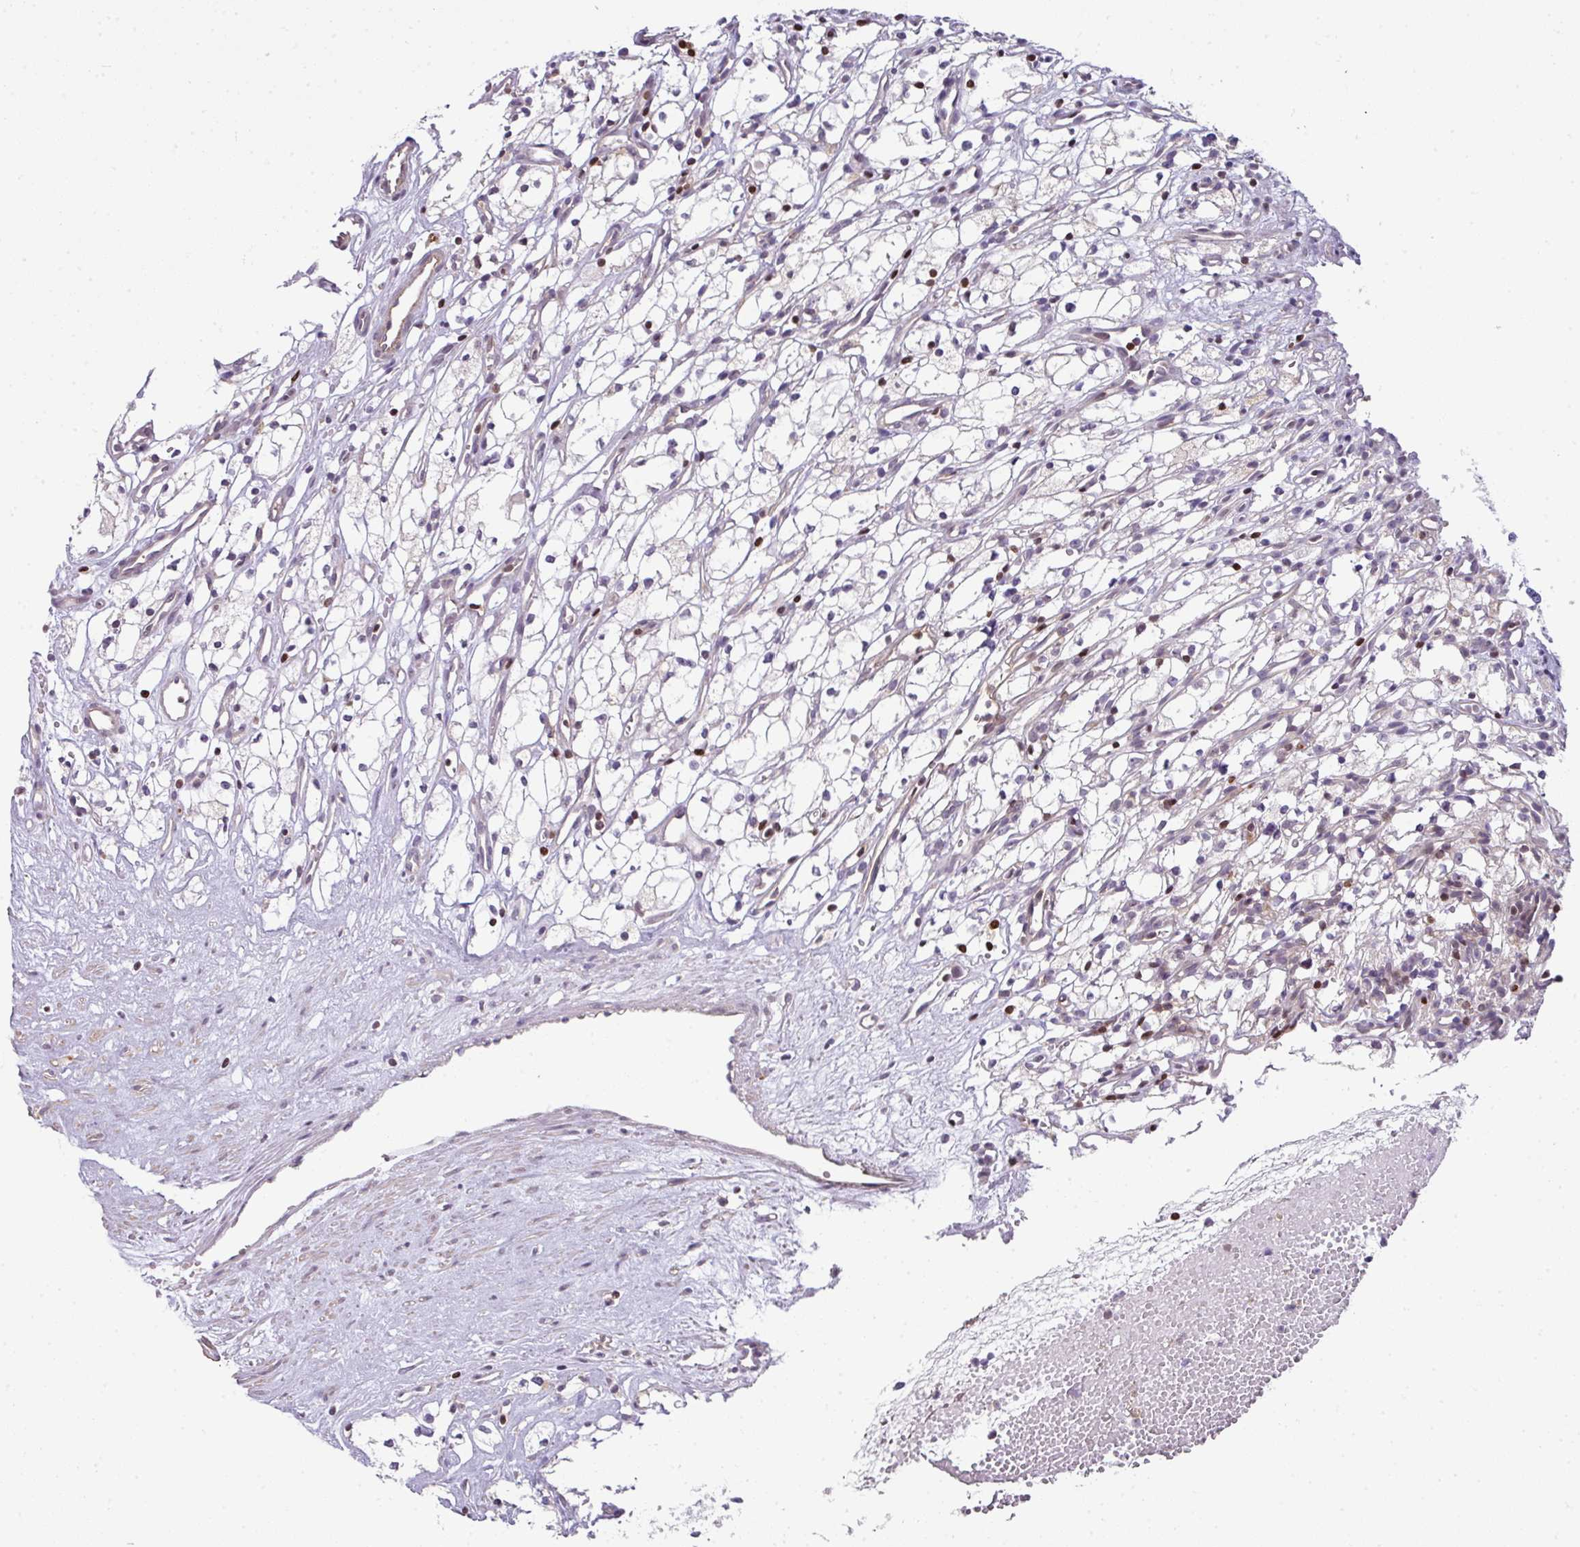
{"staining": {"intensity": "negative", "quantity": "none", "location": "none"}, "tissue": "renal cancer", "cell_type": "Tumor cells", "image_type": "cancer", "snomed": [{"axis": "morphology", "description": "Adenocarcinoma, NOS"}, {"axis": "topography", "description": "Kidney"}], "caption": "Image shows no protein expression in tumor cells of renal adenocarcinoma tissue.", "gene": "STAT5A", "patient": {"sex": "male", "age": 59}}